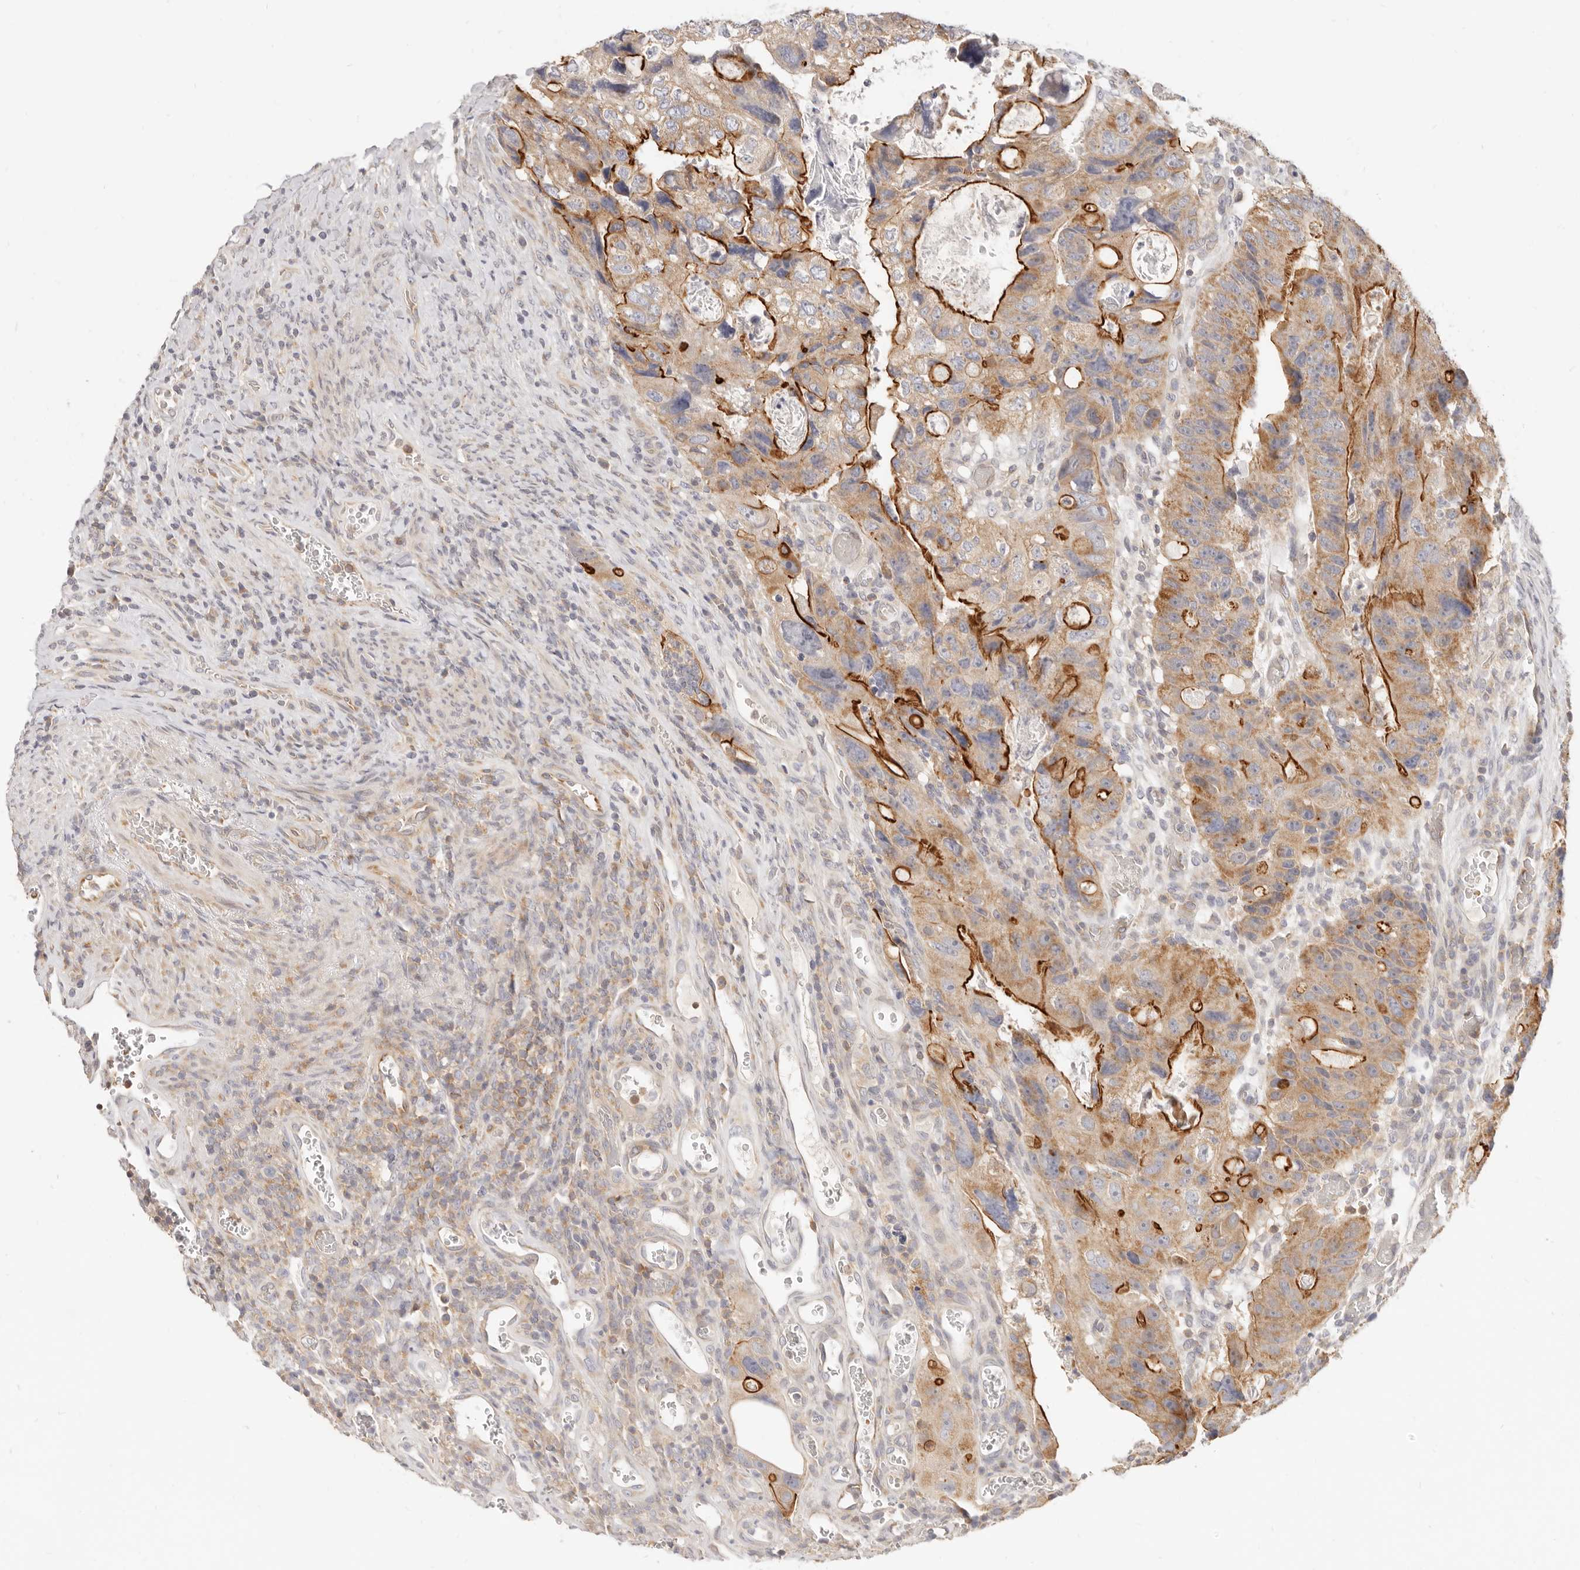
{"staining": {"intensity": "strong", "quantity": "25%-75%", "location": "cytoplasmic/membranous"}, "tissue": "colorectal cancer", "cell_type": "Tumor cells", "image_type": "cancer", "snomed": [{"axis": "morphology", "description": "Adenocarcinoma, NOS"}, {"axis": "topography", "description": "Rectum"}], "caption": "Protein expression analysis of colorectal adenocarcinoma demonstrates strong cytoplasmic/membranous staining in approximately 25%-75% of tumor cells.", "gene": "LTB4R2", "patient": {"sex": "male", "age": 59}}